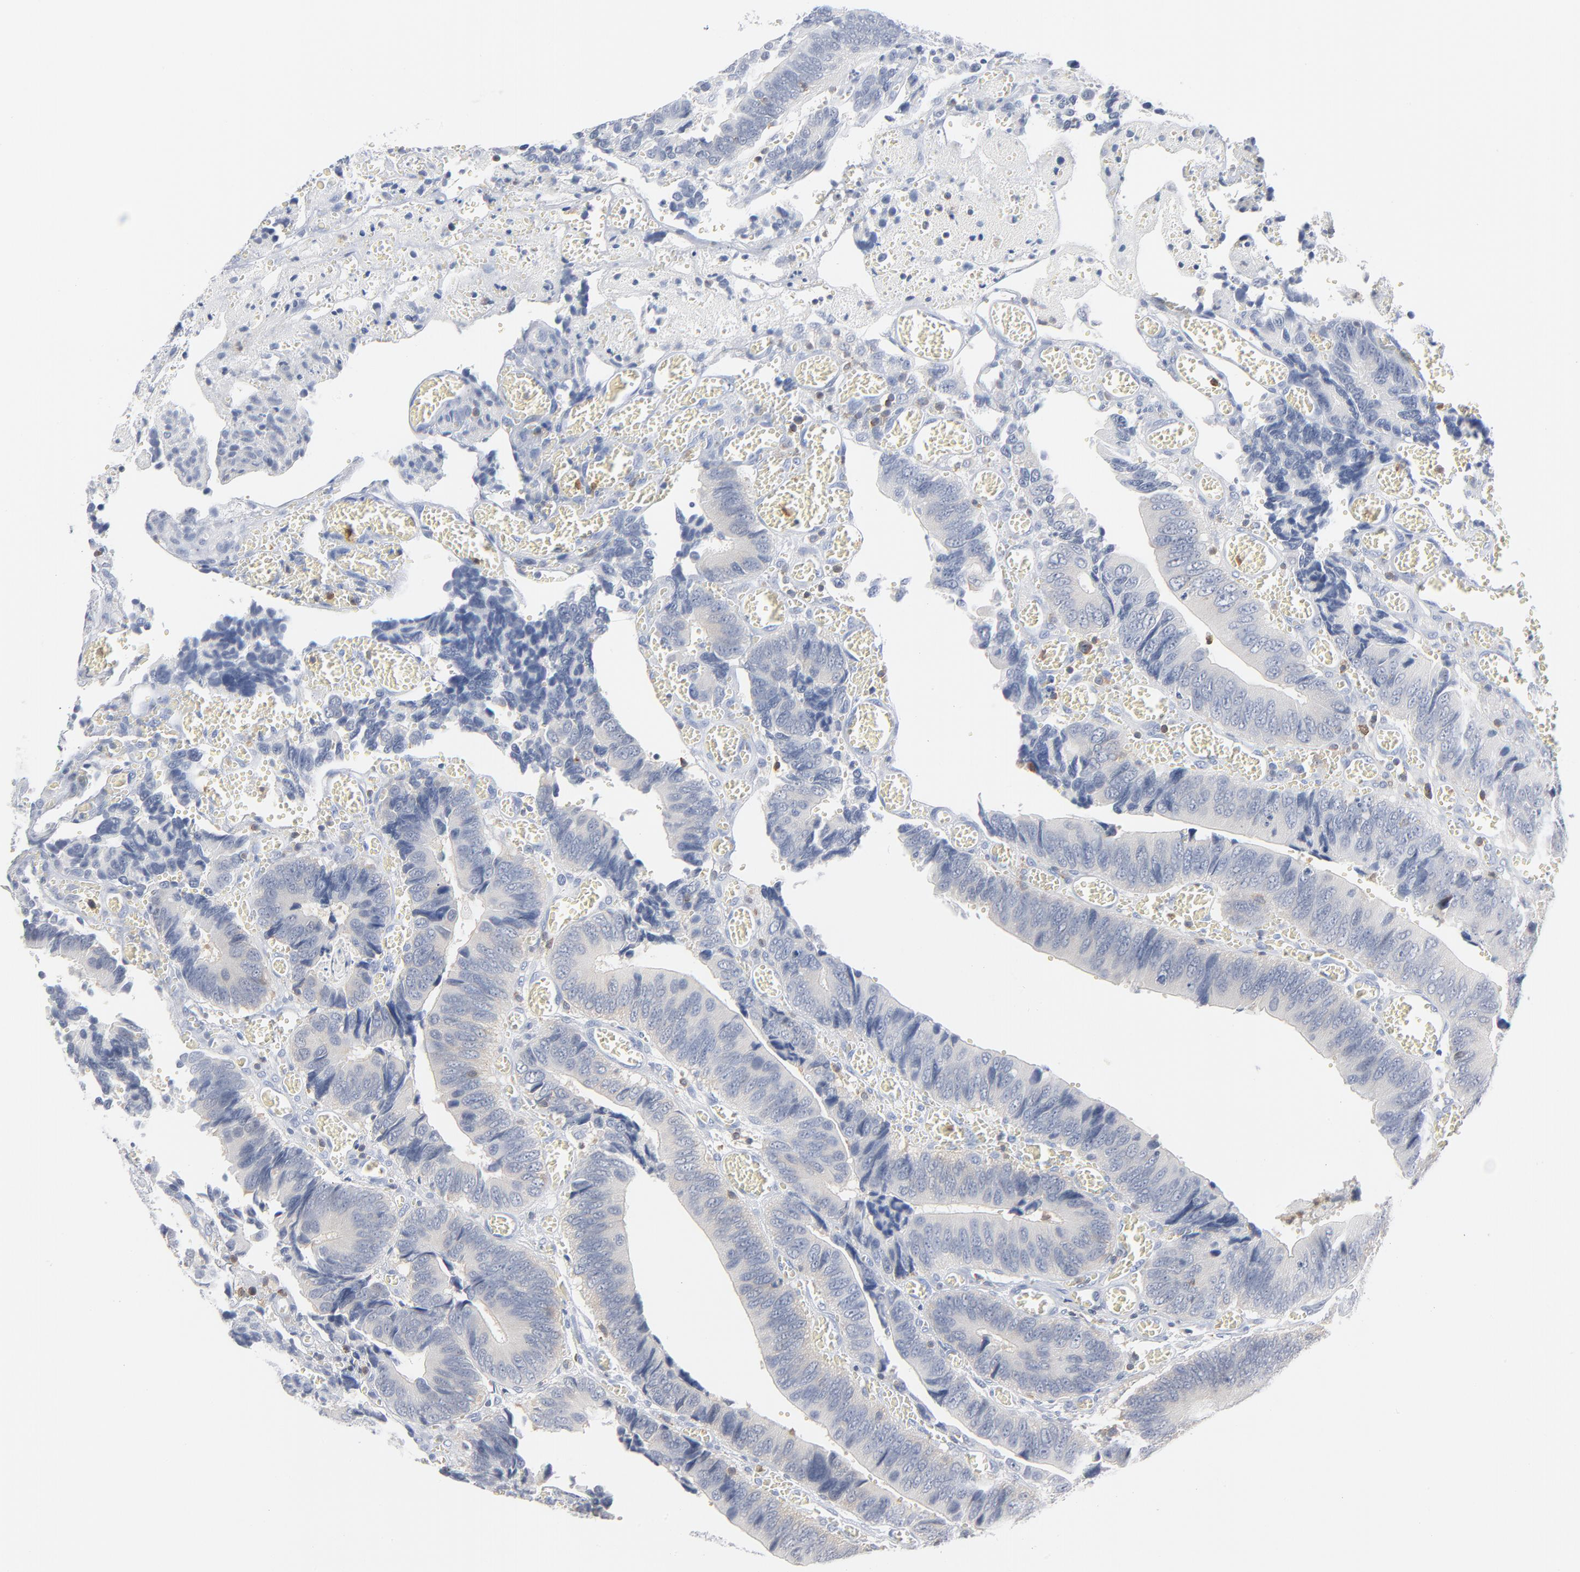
{"staining": {"intensity": "negative", "quantity": "none", "location": "none"}, "tissue": "colorectal cancer", "cell_type": "Tumor cells", "image_type": "cancer", "snomed": [{"axis": "morphology", "description": "Adenocarcinoma, NOS"}, {"axis": "topography", "description": "Colon"}], "caption": "Immunohistochemistry (IHC) of human colorectal cancer (adenocarcinoma) reveals no expression in tumor cells.", "gene": "PTK2B", "patient": {"sex": "male", "age": 72}}